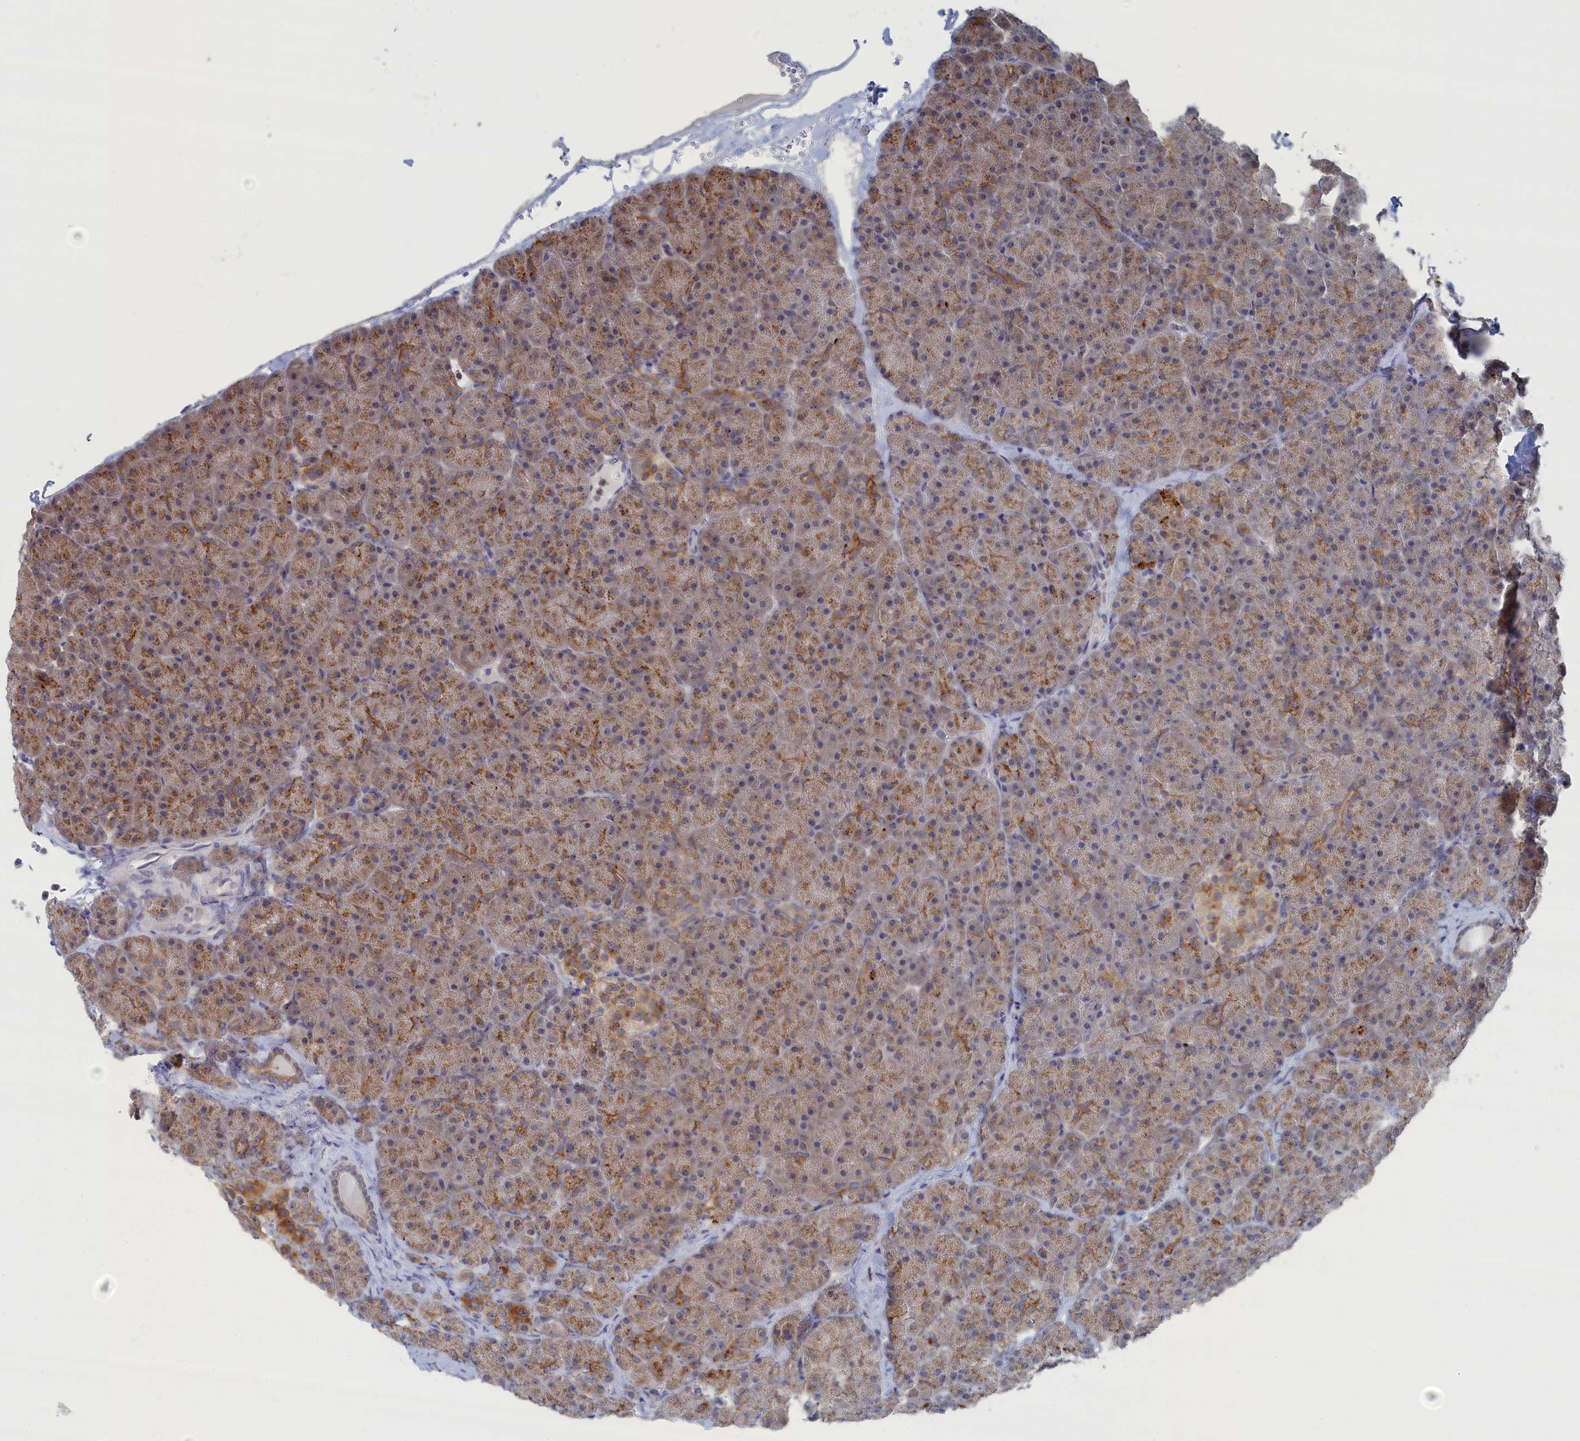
{"staining": {"intensity": "moderate", "quantity": ">75%", "location": "cytoplasmic/membranous"}, "tissue": "pancreas", "cell_type": "Exocrine glandular cells", "image_type": "normal", "snomed": [{"axis": "morphology", "description": "Normal tissue, NOS"}, {"axis": "topography", "description": "Pancreas"}], "caption": "Immunohistochemical staining of unremarkable pancreas reveals >75% levels of moderate cytoplasmic/membranous protein positivity in approximately >75% of exocrine glandular cells. (DAB (3,3'-diaminobenzidine) = brown stain, brightfield microscopy at high magnification).", "gene": "IRX1", "patient": {"sex": "male", "age": 36}}